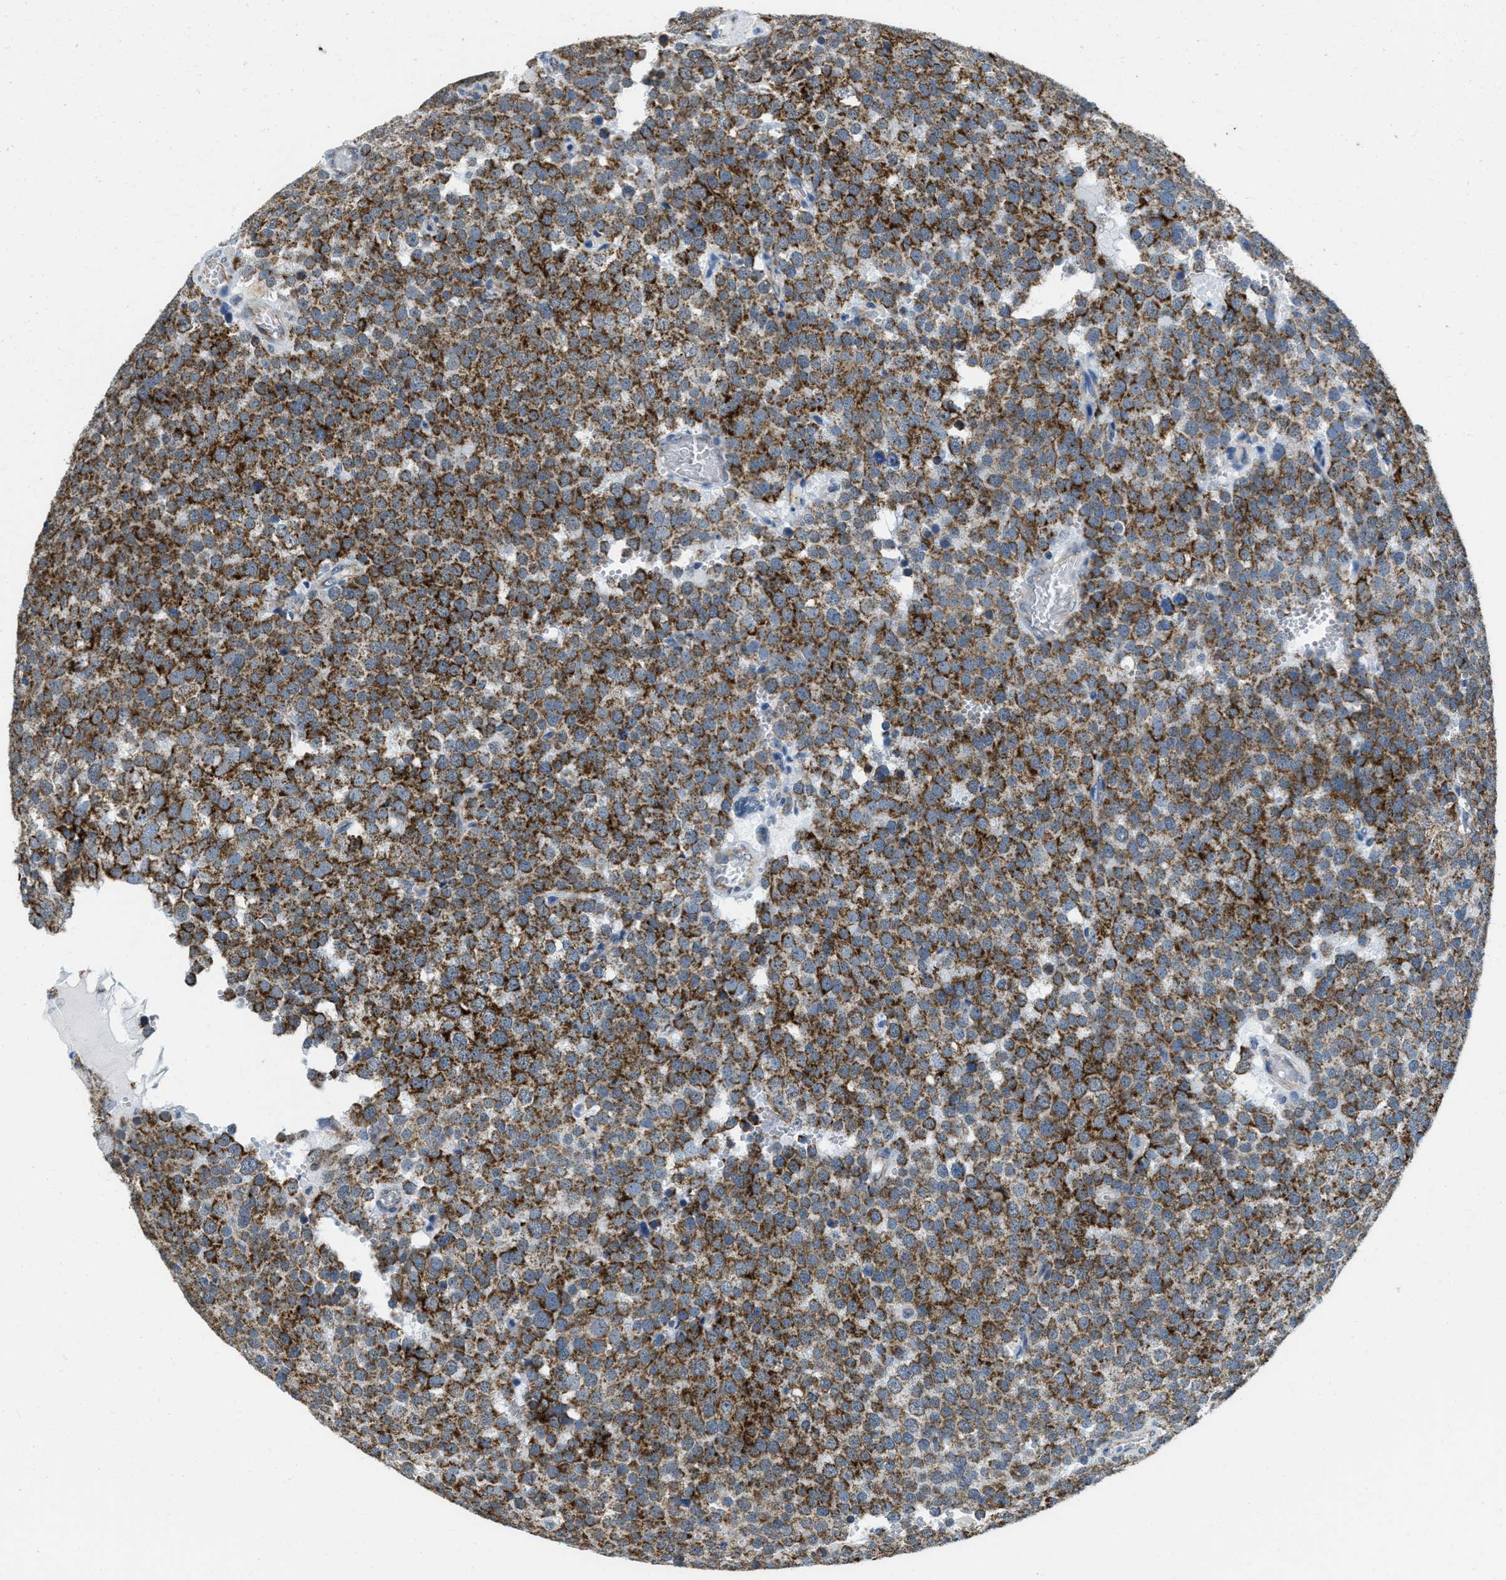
{"staining": {"intensity": "strong", "quantity": ">75%", "location": "cytoplasmic/membranous"}, "tissue": "testis cancer", "cell_type": "Tumor cells", "image_type": "cancer", "snomed": [{"axis": "morphology", "description": "Normal tissue, NOS"}, {"axis": "morphology", "description": "Seminoma, NOS"}, {"axis": "topography", "description": "Testis"}], "caption": "High-magnification brightfield microscopy of testis cancer stained with DAB (3,3'-diaminobenzidine) (brown) and counterstained with hematoxylin (blue). tumor cells exhibit strong cytoplasmic/membranous staining is appreciated in approximately>75% of cells.", "gene": "TOMM70", "patient": {"sex": "male", "age": 71}}